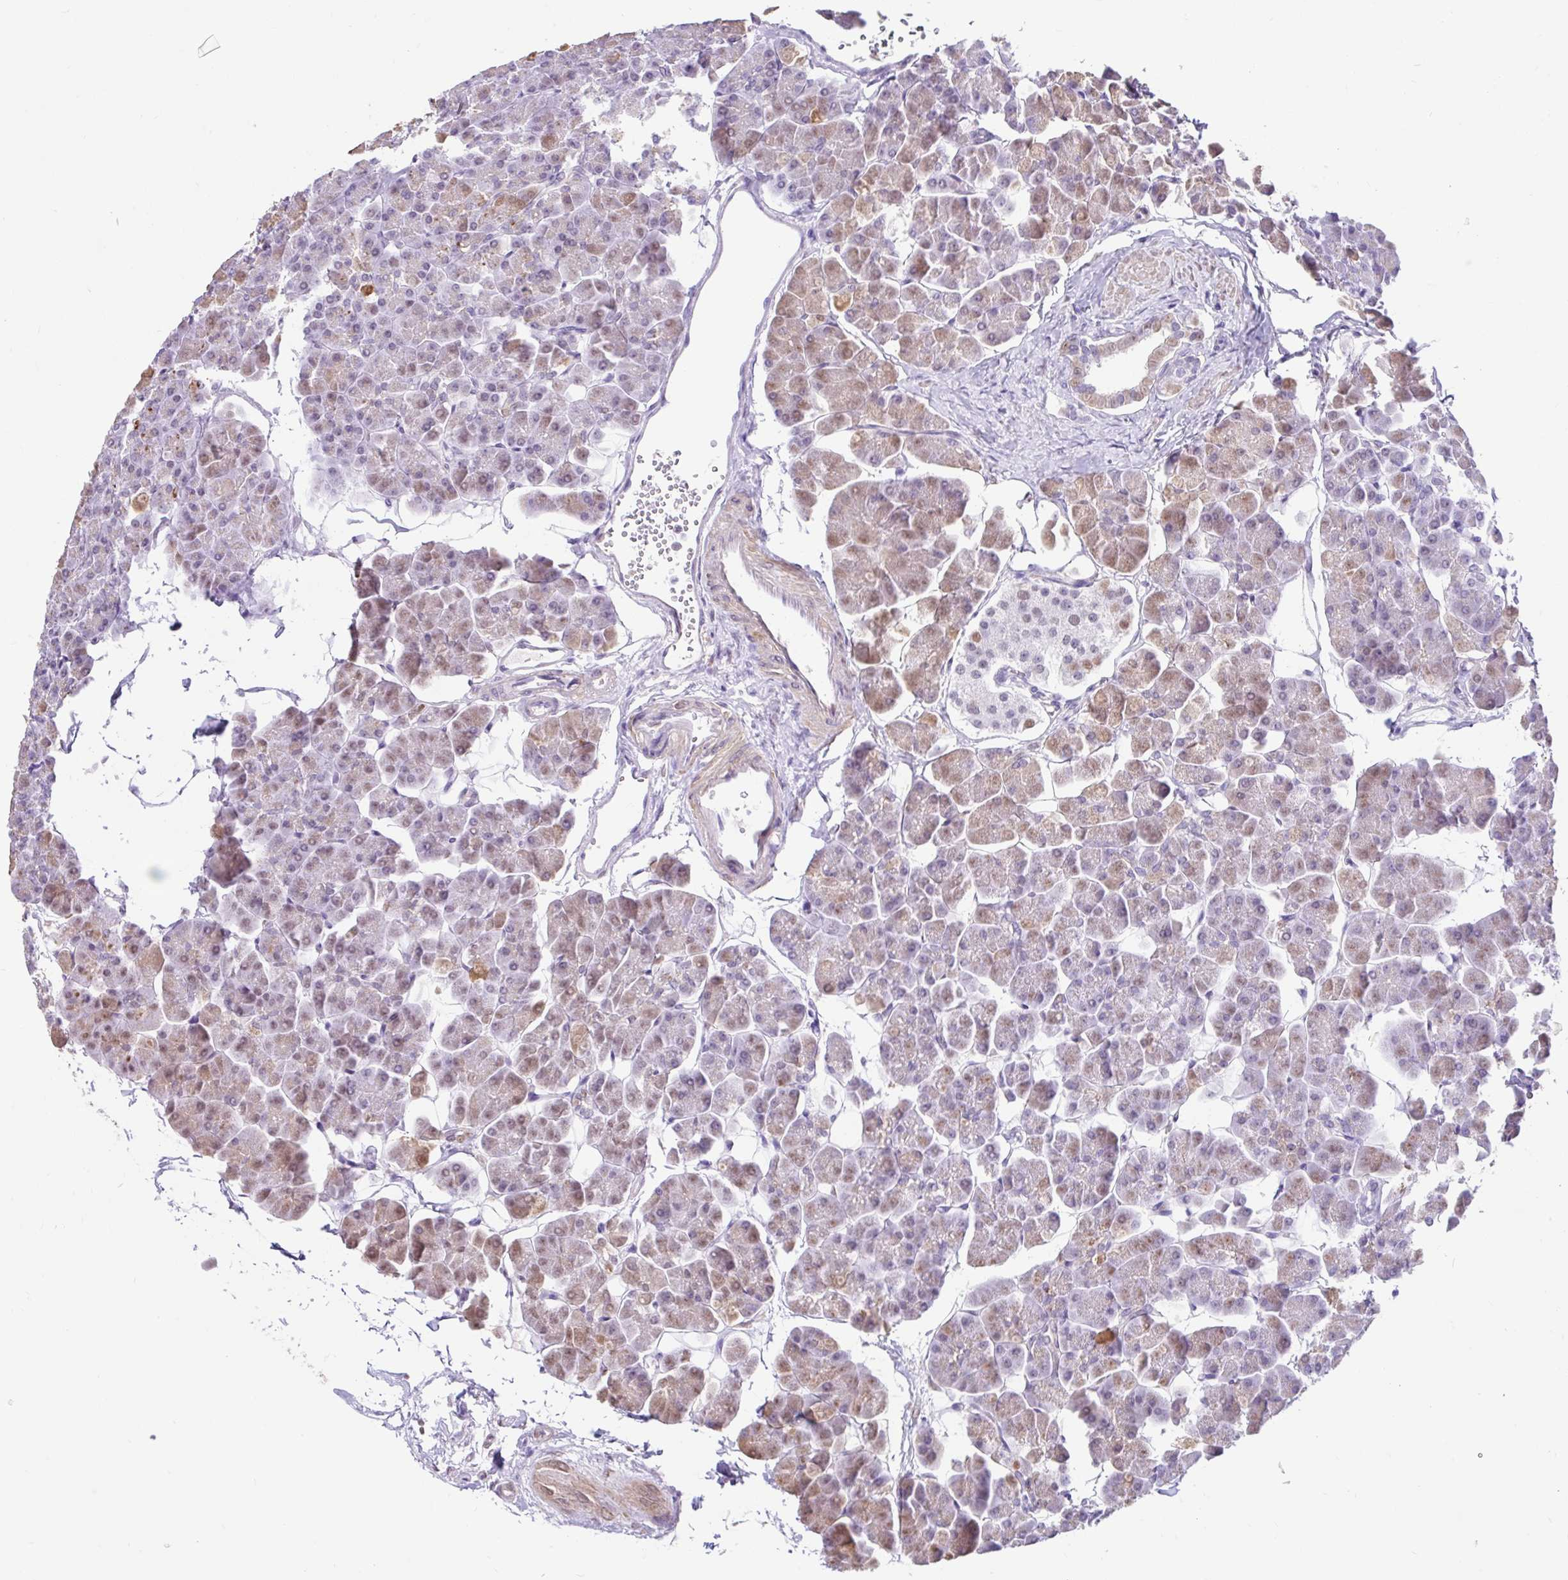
{"staining": {"intensity": "moderate", "quantity": "<25%", "location": "cytoplasmic/membranous,nuclear"}, "tissue": "pancreas", "cell_type": "Exocrine glandular cells", "image_type": "normal", "snomed": [{"axis": "morphology", "description": "Normal tissue, NOS"}, {"axis": "topography", "description": "Pancreas"}, {"axis": "topography", "description": "Peripheral nerve tissue"}], "caption": "A low amount of moderate cytoplasmic/membranous,nuclear positivity is appreciated in approximately <25% of exocrine glandular cells in unremarkable pancreas. Nuclei are stained in blue.", "gene": "DCAF17", "patient": {"sex": "male", "age": 54}}